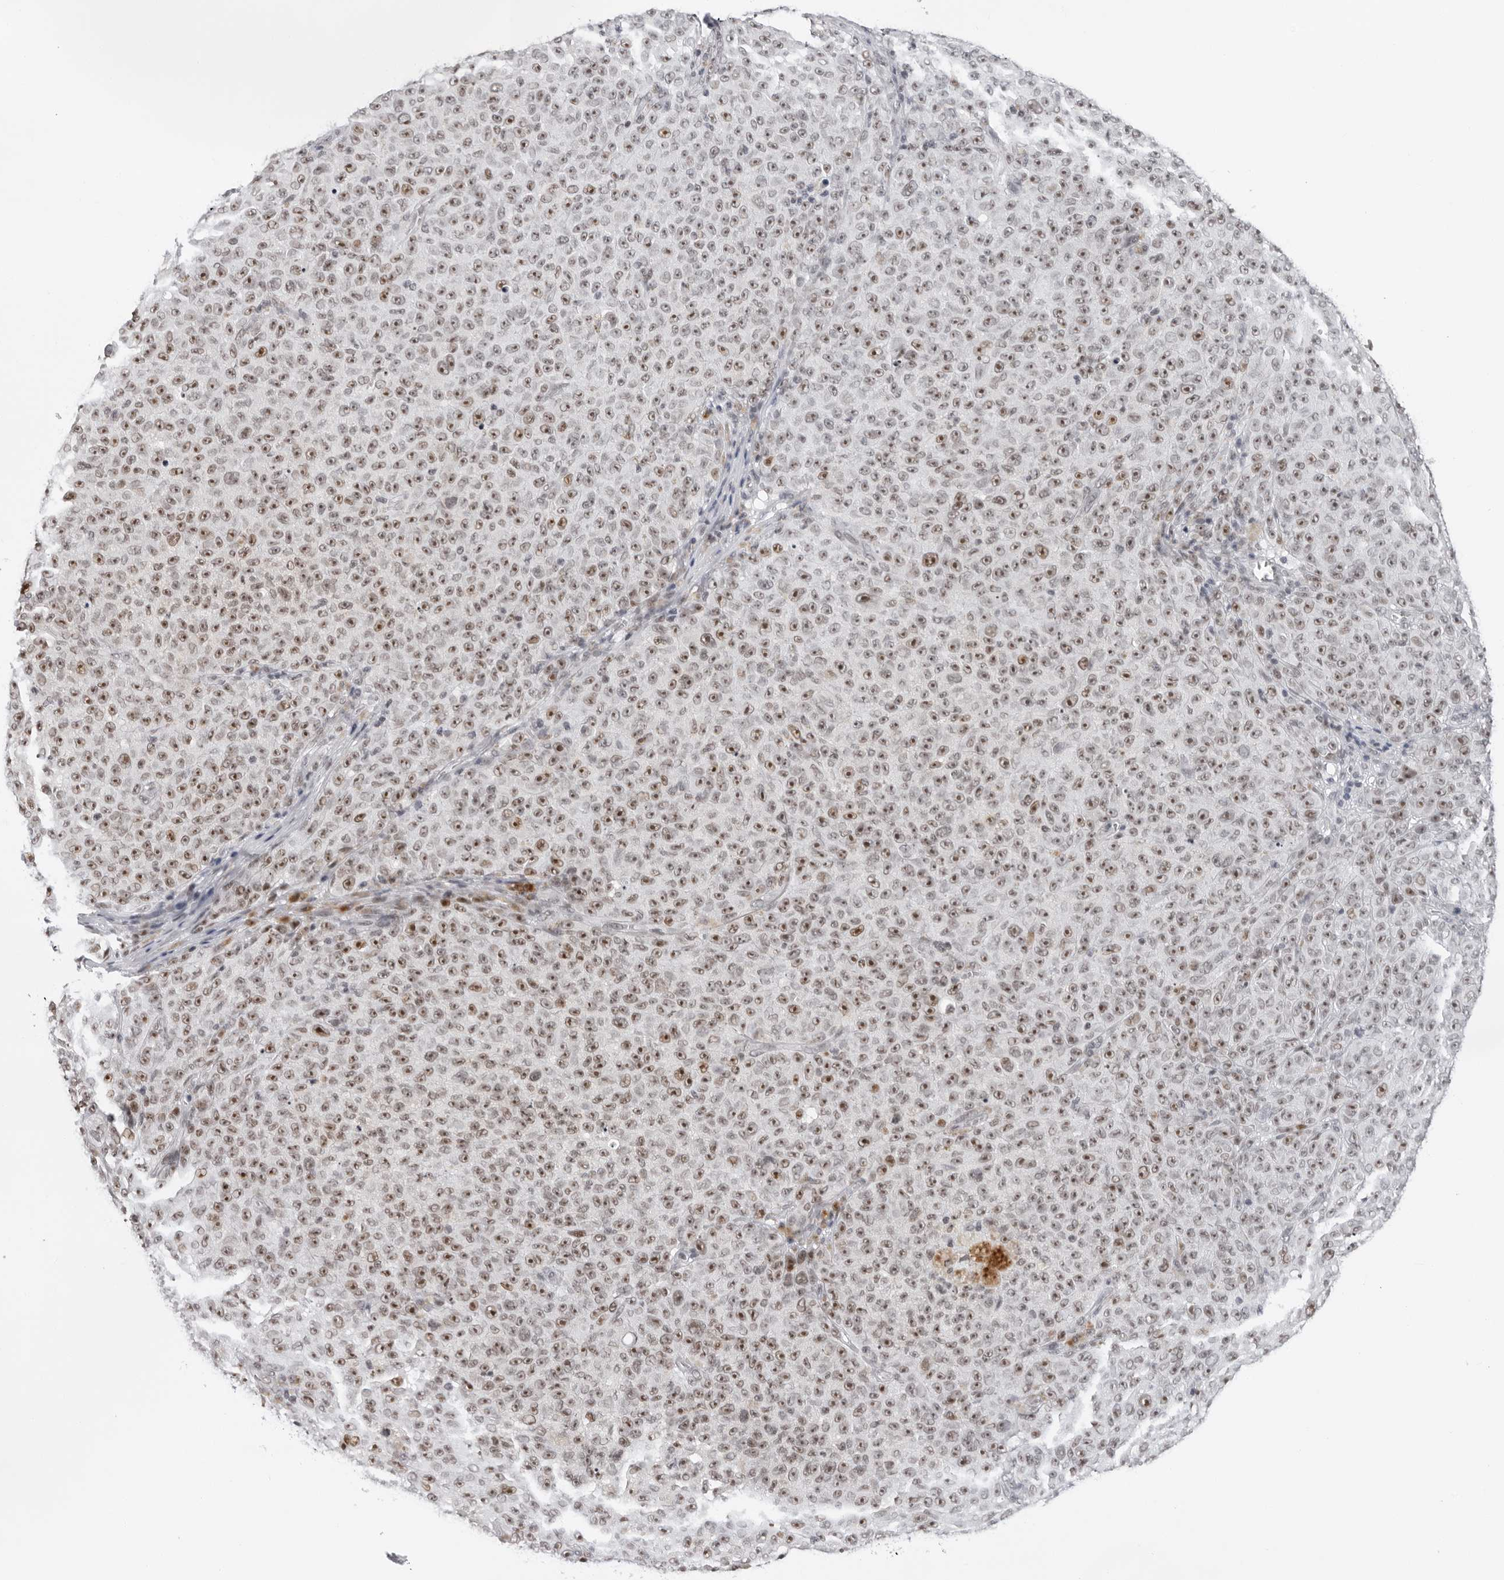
{"staining": {"intensity": "moderate", "quantity": ">75%", "location": "nuclear"}, "tissue": "melanoma", "cell_type": "Tumor cells", "image_type": "cancer", "snomed": [{"axis": "morphology", "description": "Malignant melanoma, NOS"}, {"axis": "topography", "description": "Skin"}], "caption": "Immunohistochemistry (IHC) (DAB (3,3'-diaminobenzidine)) staining of malignant melanoma shows moderate nuclear protein staining in approximately >75% of tumor cells.", "gene": "USP1", "patient": {"sex": "female", "age": 82}}